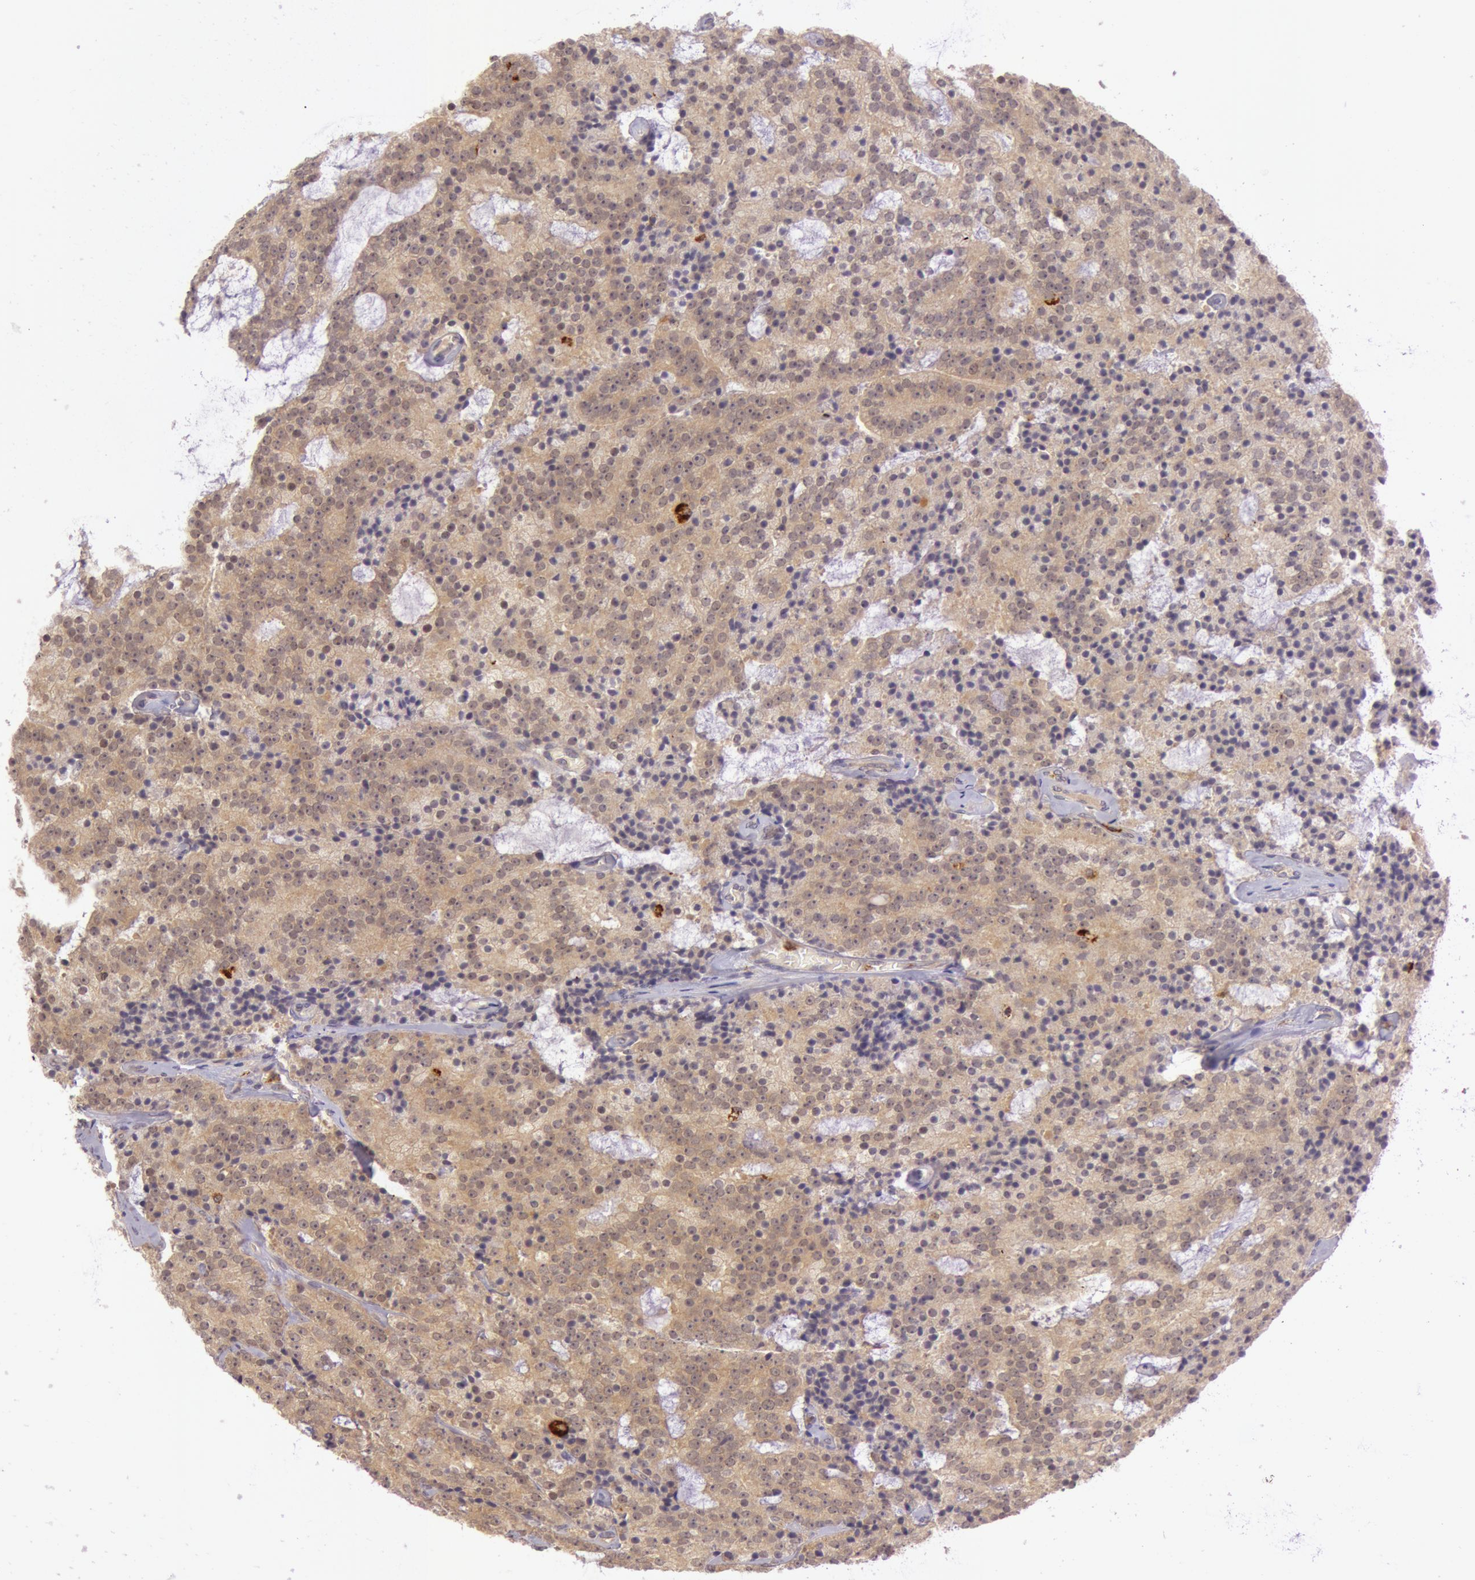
{"staining": {"intensity": "moderate", "quantity": ">75%", "location": "cytoplasmic/membranous"}, "tissue": "prostate cancer", "cell_type": "Tumor cells", "image_type": "cancer", "snomed": [{"axis": "morphology", "description": "Adenocarcinoma, Medium grade"}, {"axis": "topography", "description": "Prostate"}], "caption": "Prostate adenocarcinoma (medium-grade) was stained to show a protein in brown. There is medium levels of moderate cytoplasmic/membranous positivity in approximately >75% of tumor cells.", "gene": "ATG2B", "patient": {"sex": "male", "age": 65}}